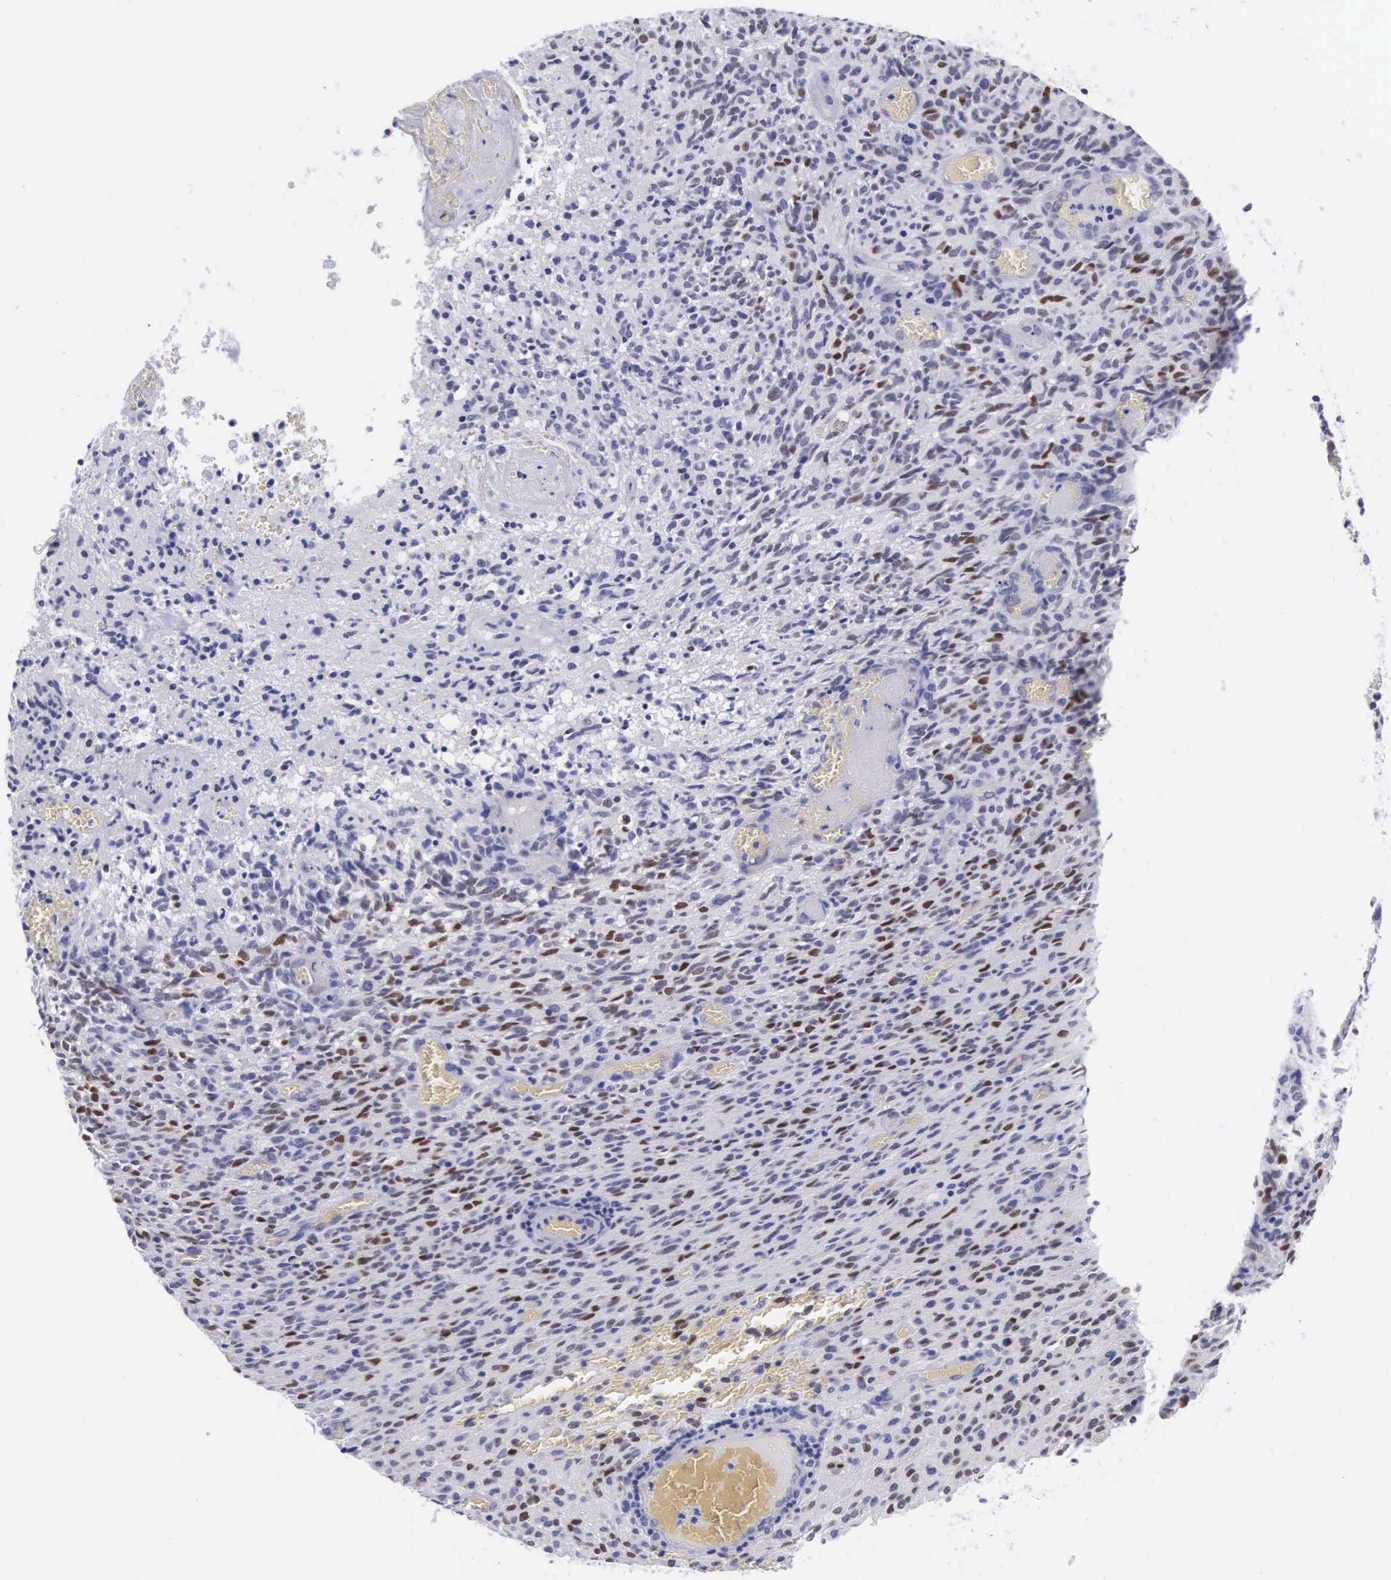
{"staining": {"intensity": "strong", "quantity": "25%-75%", "location": "nuclear"}, "tissue": "glioma", "cell_type": "Tumor cells", "image_type": "cancer", "snomed": [{"axis": "morphology", "description": "Glioma, malignant, High grade"}, {"axis": "topography", "description": "Brain"}], "caption": "High-grade glioma (malignant) stained with DAB (3,3'-diaminobenzidine) immunohistochemistry shows high levels of strong nuclear staining in approximately 25%-75% of tumor cells.", "gene": "SOX11", "patient": {"sex": "male", "age": 56}}